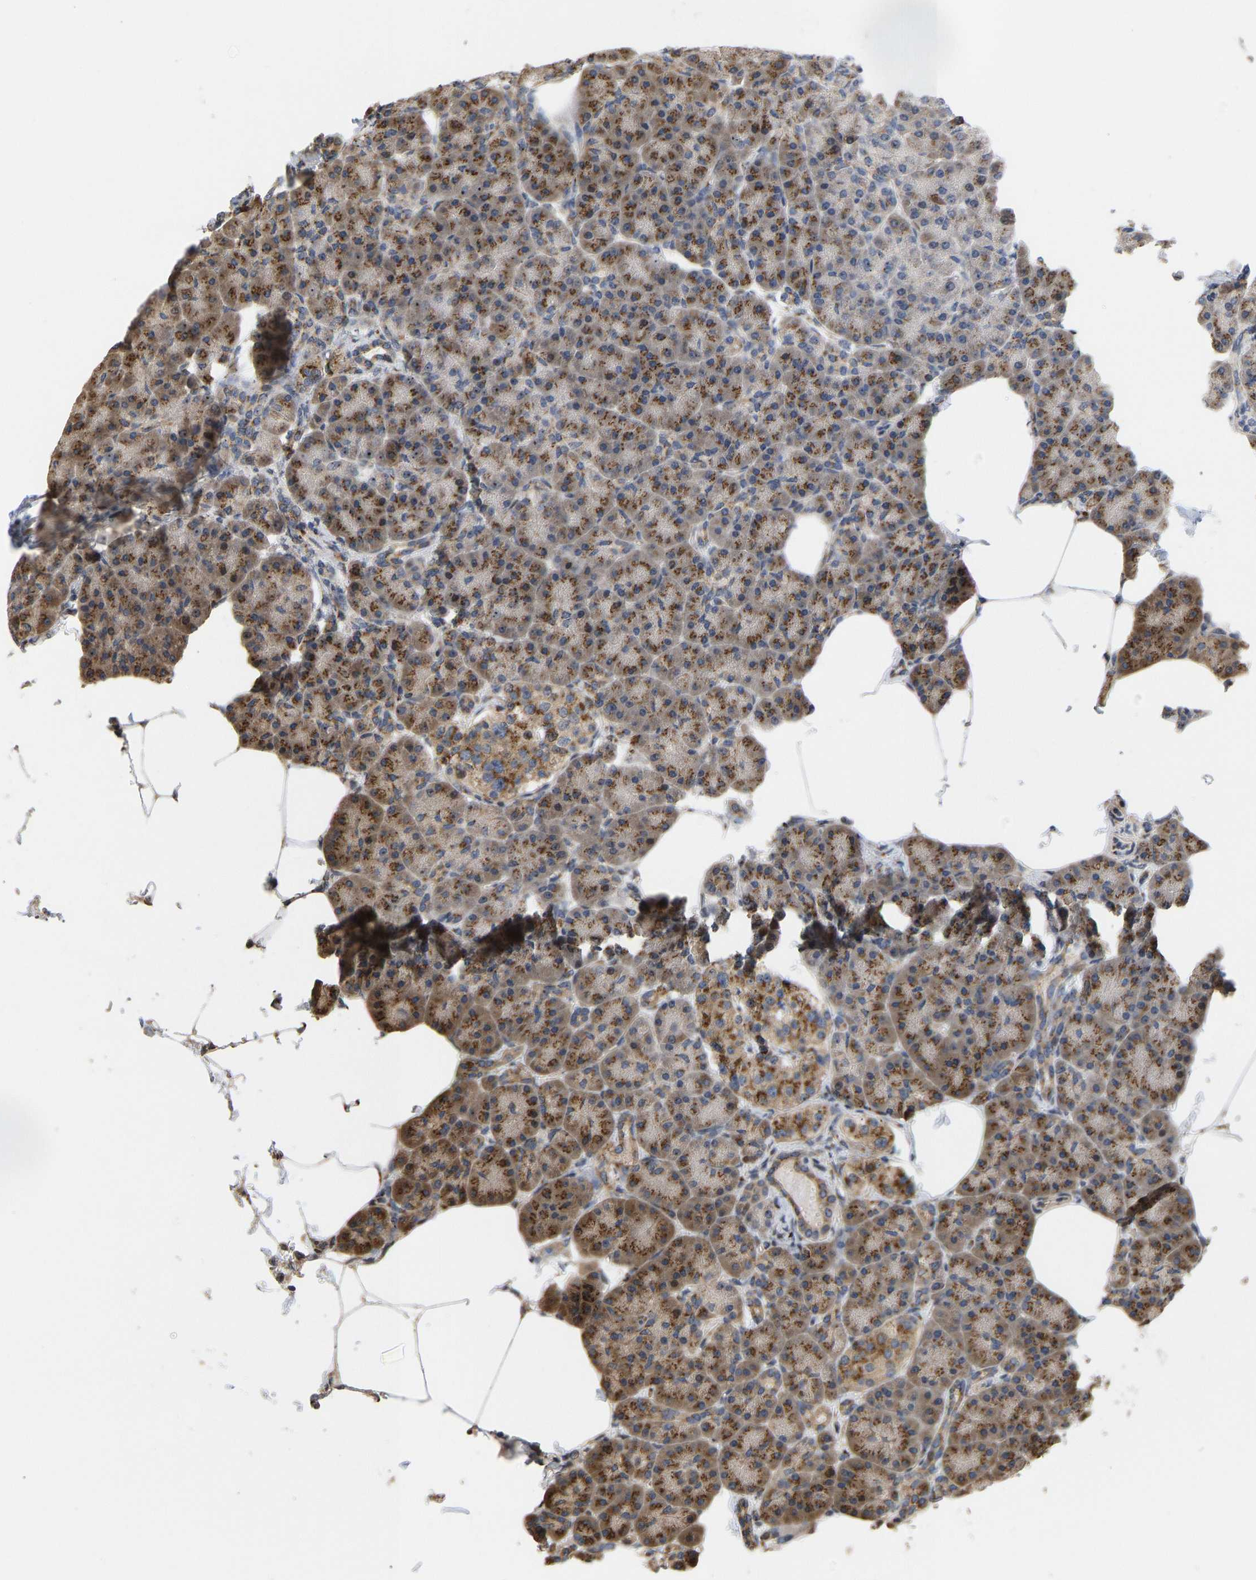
{"staining": {"intensity": "strong", "quantity": ">75%", "location": "cytoplasmic/membranous"}, "tissue": "pancreas", "cell_type": "Exocrine glandular cells", "image_type": "normal", "snomed": [{"axis": "morphology", "description": "Normal tissue, NOS"}, {"axis": "topography", "description": "Pancreas"}], "caption": "A high-resolution image shows IHC staining of normal pancreas, which demonstrates strong cytoplasmic/membranous staining in about >75% of exocrine glandular cells. (DAB (3,3'-diaminobenzidine) = brown stain, brightfield microscopy at high magnification).", "gene": "YIPF4", "patient": {"sex": "female", "age": 70}}